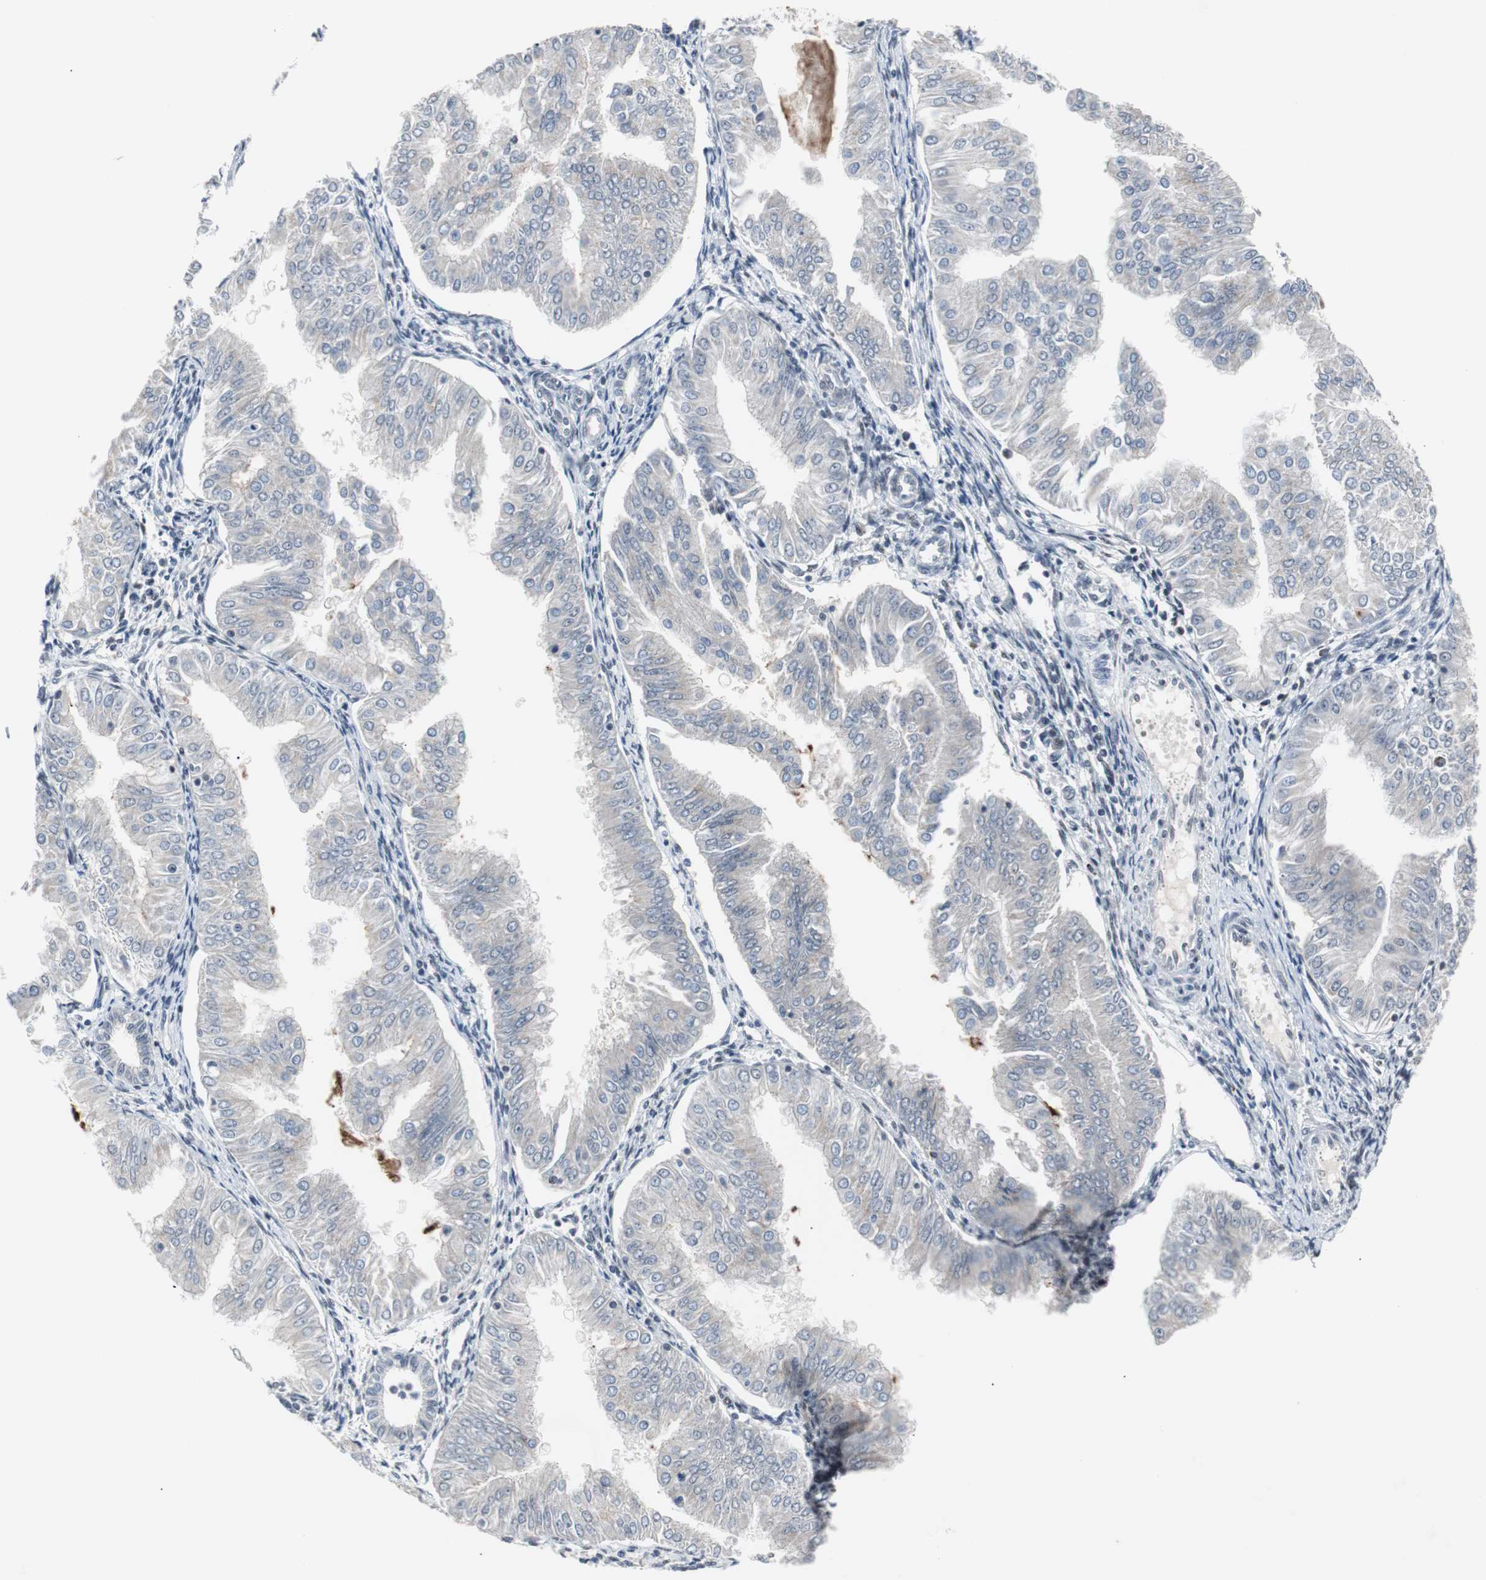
{"staining": {"intensity": "negative", "quantity": "none", "location": "none"}, "tissue": "endometrial cancer", "cell_type": "Tumor cells", "image_type": "cancer", "snomed": [{"axis": "morphology", "description": "Adenocarcinoma, NOS"}, {"axis": "topography", "description": "Endometrium"}], "caption": "A photomicrograph of endometrial adenocarcinoma stained for a protein reveals no brown staining in tumor cells.", "gene": "ZHX2", "patient": {"sex": "female", "age": 53}}